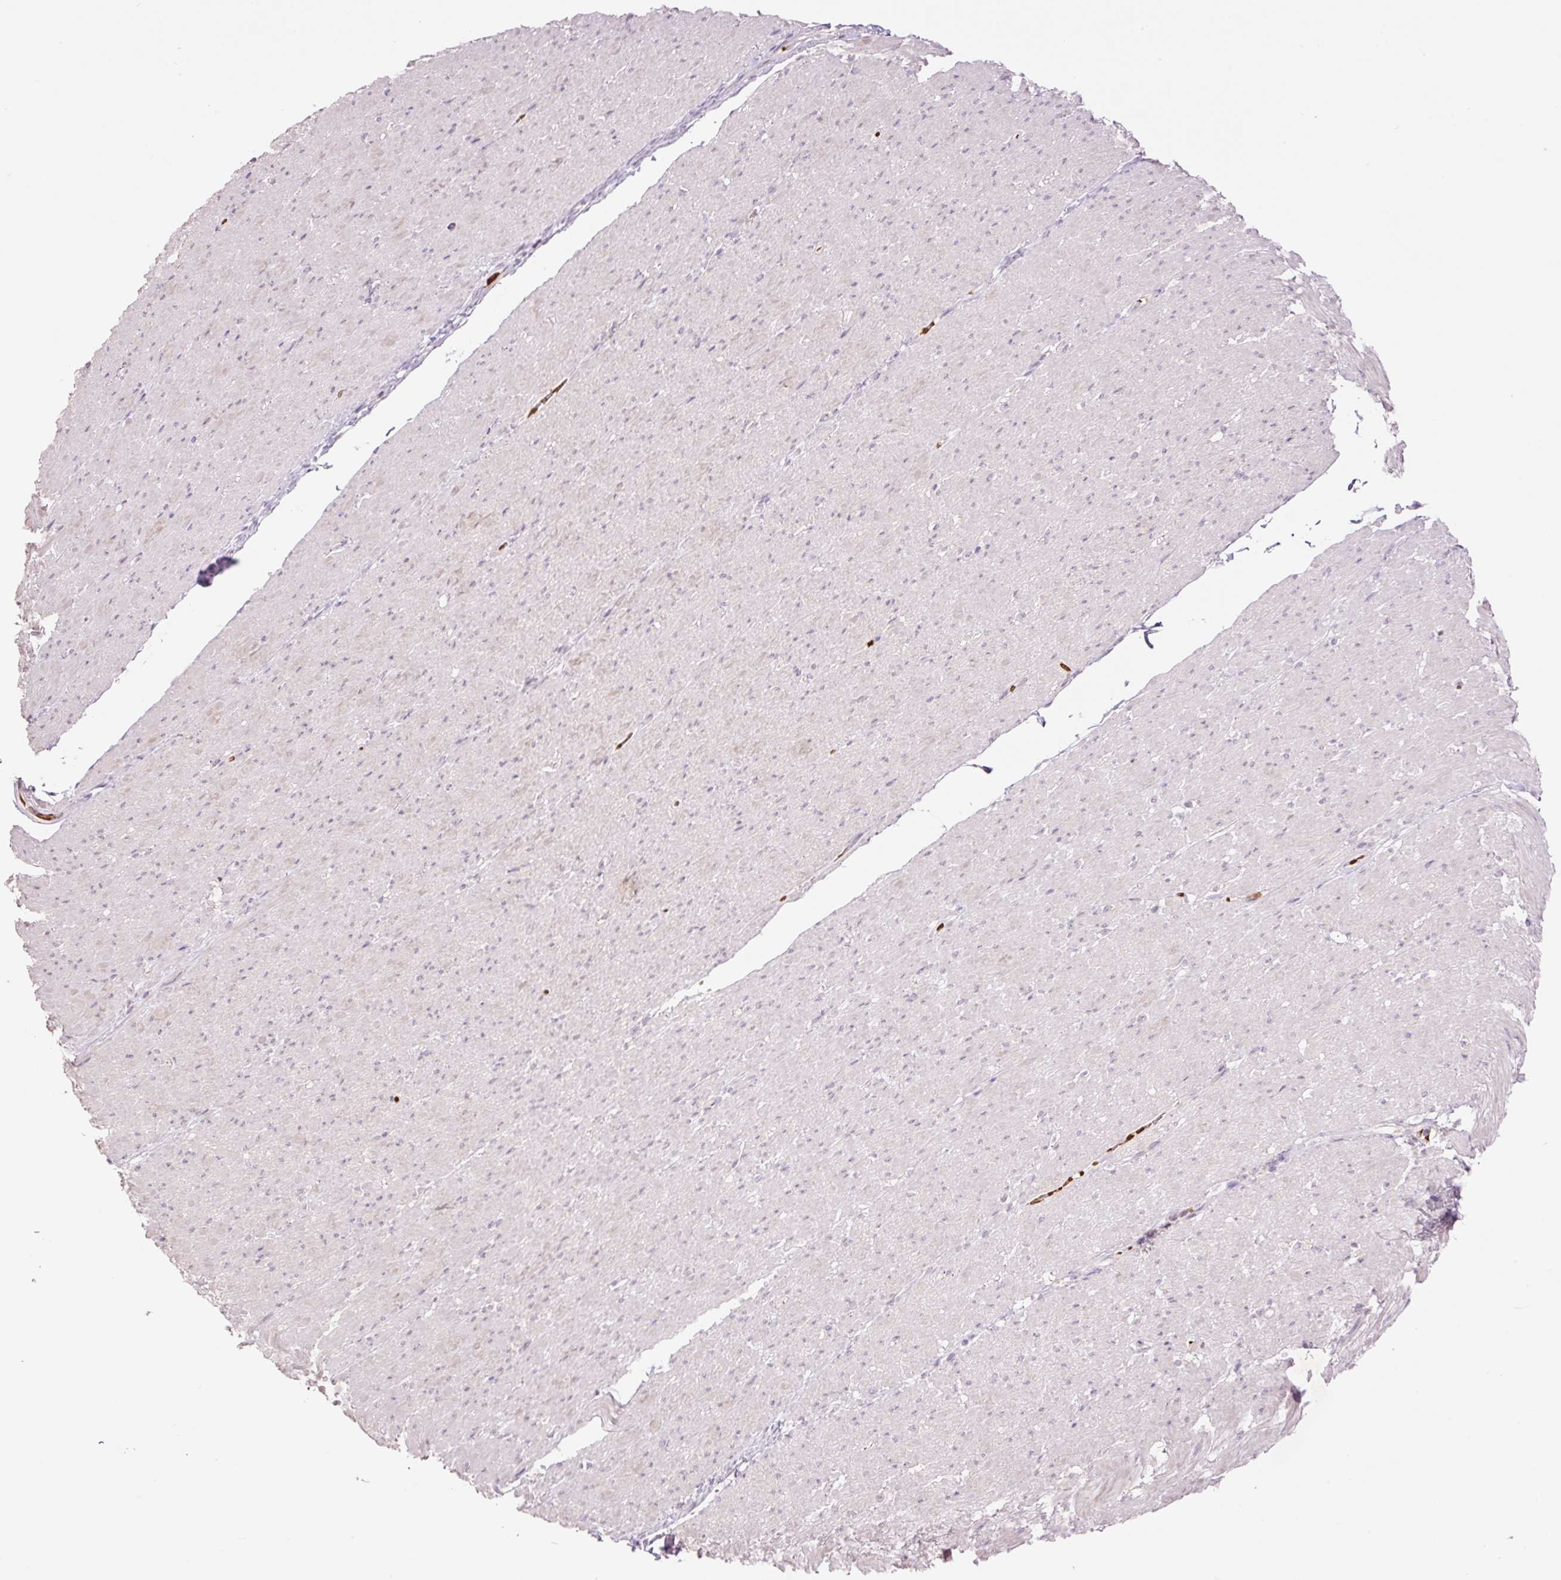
{"staining": {"intensity": "negative", "quantity": "none", "location": "none"}, "tissue": "smooth muscle", "cell_type": "Smooth muscle cells", "image_type": "normal", "snomed": [{"axis": "morphology", "description": "Normal tissue, NOS"}, {"axis": "topography", "description": "Smooth muscle"}, {"axis": "topography", "description": "Rectum"}], "caption": "The histopathology image displays no staining of smooth muscle cells in normal smooth muscle. (Brightfield microscopy of DAB (3,3'-diaminobenzidine) immunohistochemistry at high magnification).", "gene": "LY6G6D", "patient": {"sex": "male", "age": 53}}